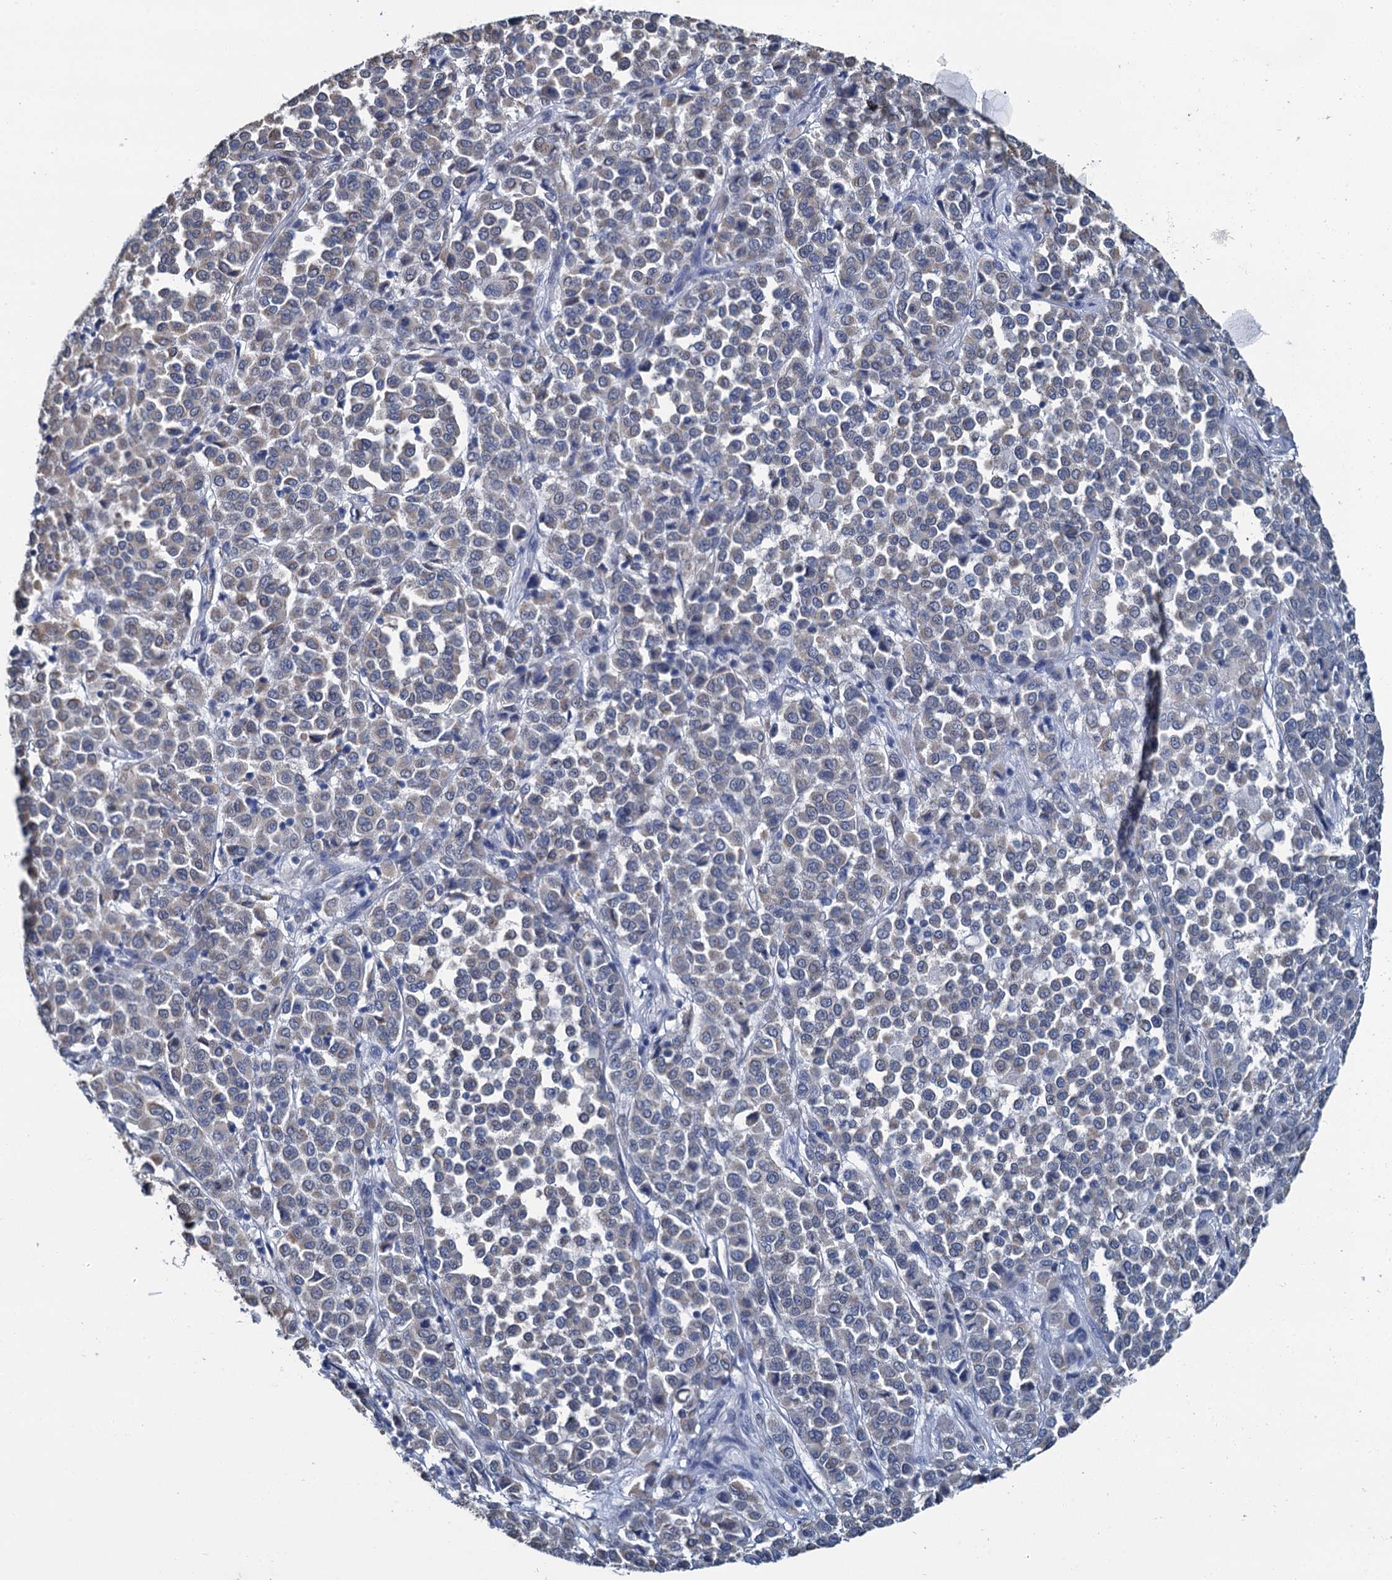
{"staining": {"intensity": "weak", "quantity": "<25%", "location": "cytoplasmic/membranous"}, "tissue": "melanoma", "cell_type": "Tumor cells", "image_type": "cancer", "snomed": [{"axis": "morphology", "description": "Malignant melanoma, Metastatic site"}, {"axis": "topography", "description": "Pancreas"}], "caption": "The image displays no staining of tumor cells in malignant melanoma (metastatic site).", "gene": "MIOX", "patient": {"sex": "female", "age": 30}}